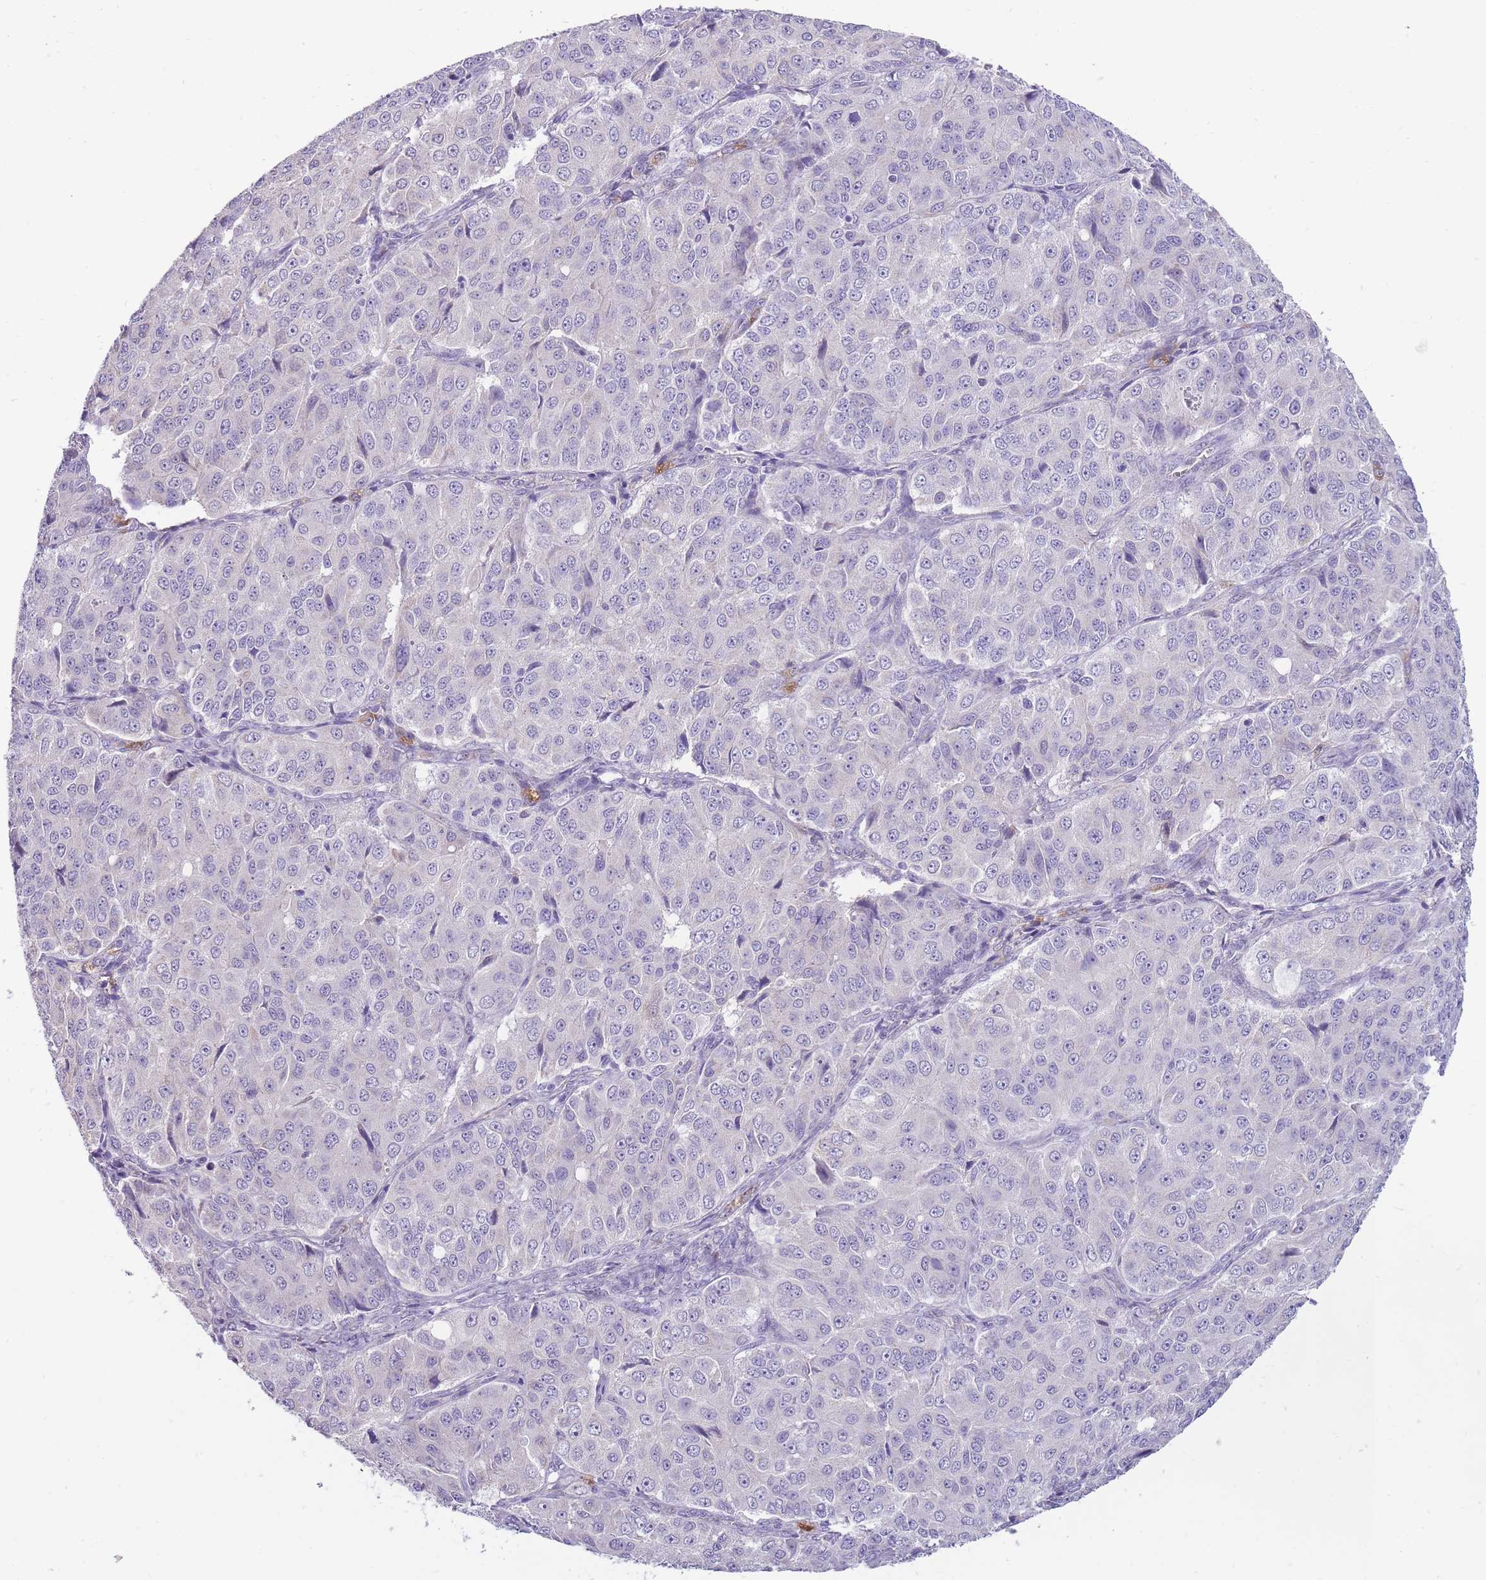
{"staining": {"intensity": "negative", "quantity": "none", "location": "none"}, "tissue": "ovarian cancer", "cell_type": "Tumor cells", "image_type": "cancer", "snomed": [{"axis": "morphology", "description": "Carcinoma, endometroid"}, {"axis": "topography", "description": "Ovary"}], "caption": "IHC of ovarian cancer displays no positivity in tumor cells.", "gene": "ERICH4", "patient": {"sex": "female", "age": 51}}